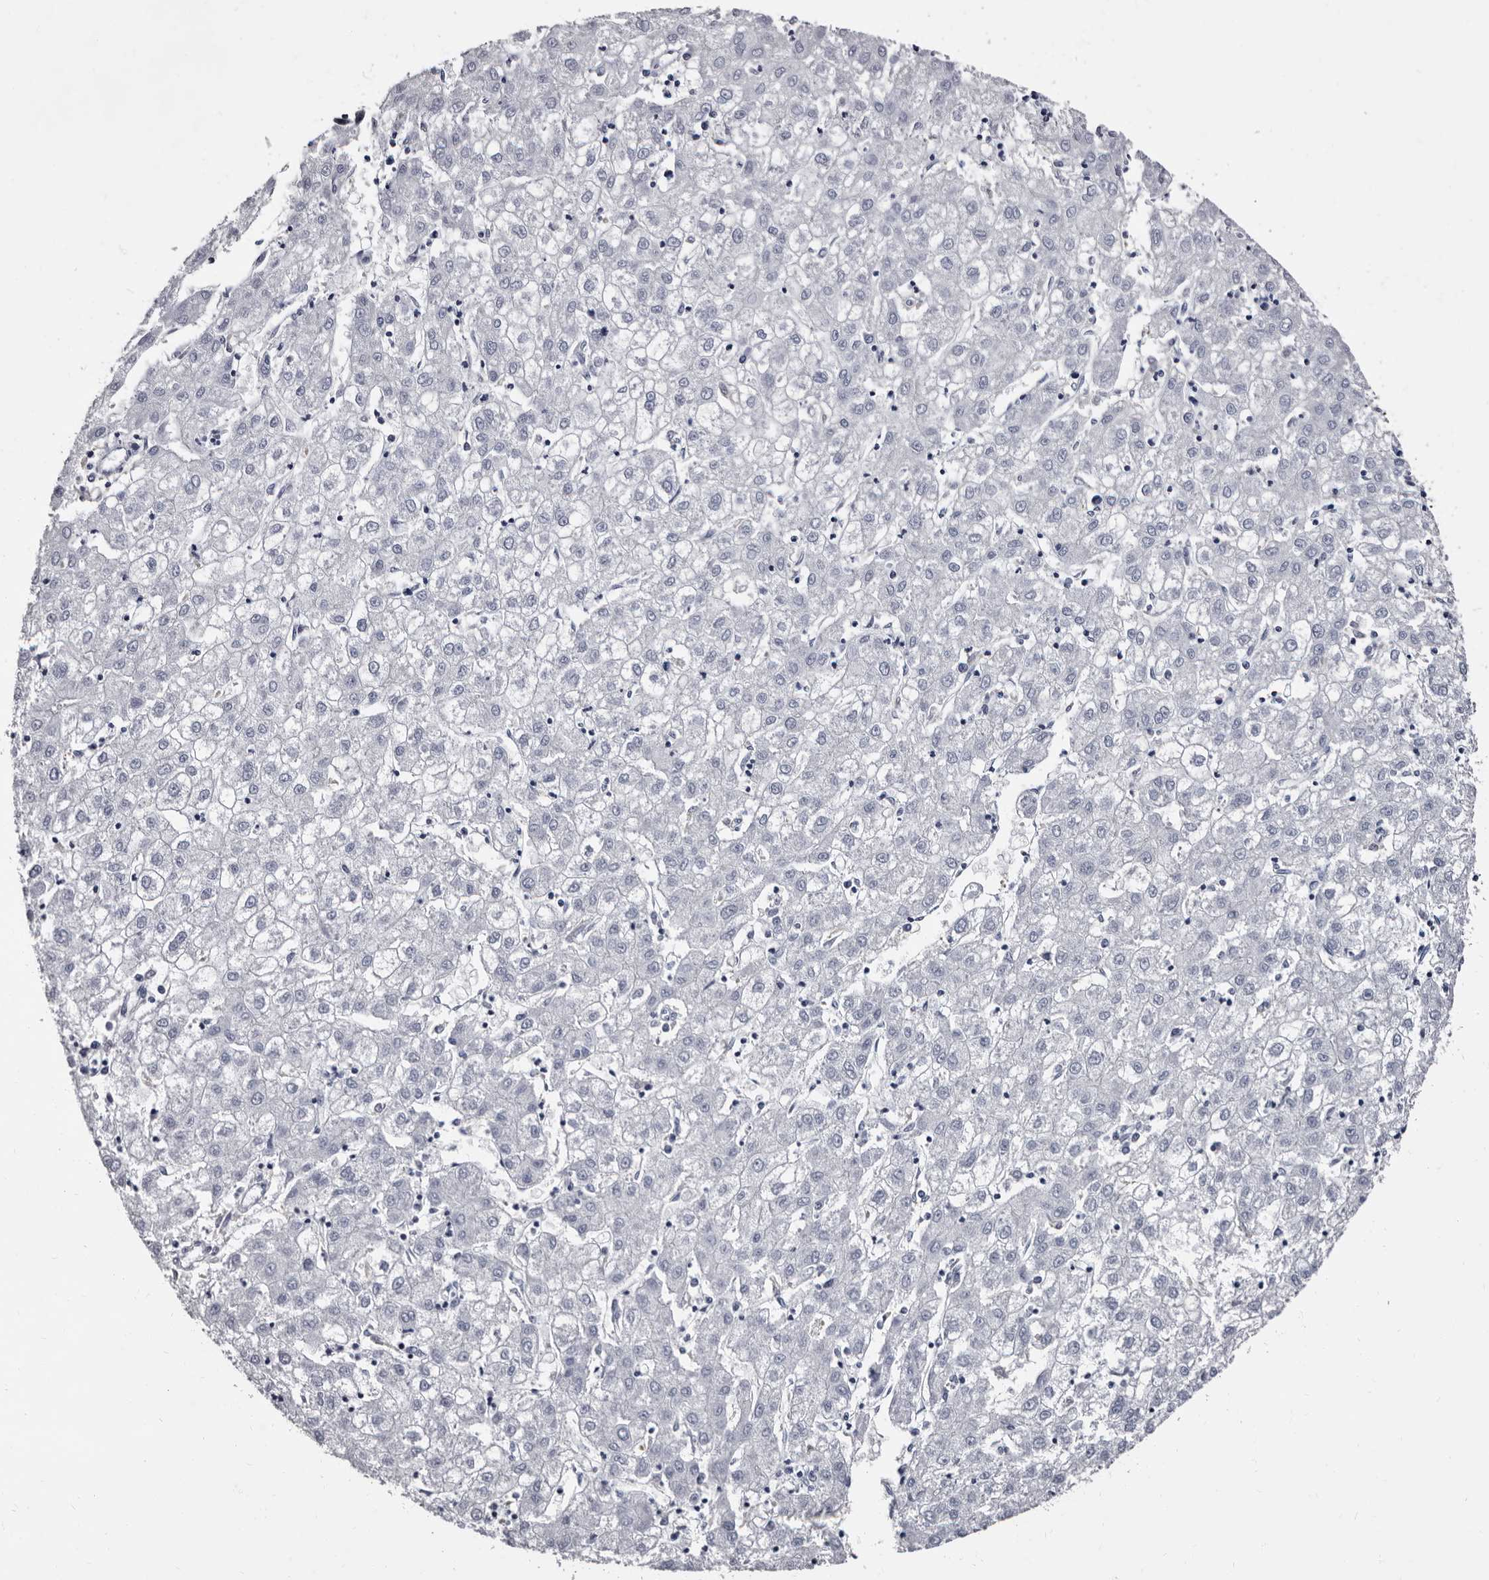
{"staining": {"intensity": "negative", "quantity": "none", "location": "none"}, "tissue": "liver cancer", "cell_type": "Tumor cells", "image_type": "cancer", "snomed": [{"axis": "morphology", "description": "Carcinoma, Hepatocellular, NOS"}, {"axis": "topography", "description": "Liver"}], "caption": "Immunohistochemistry (IHC) of liver cancer (hepatocellular carcinoma) reveals no expression in tumor cells.", "gene": "EPB41L3", "patient": {"sex": "male", "age": 72}}